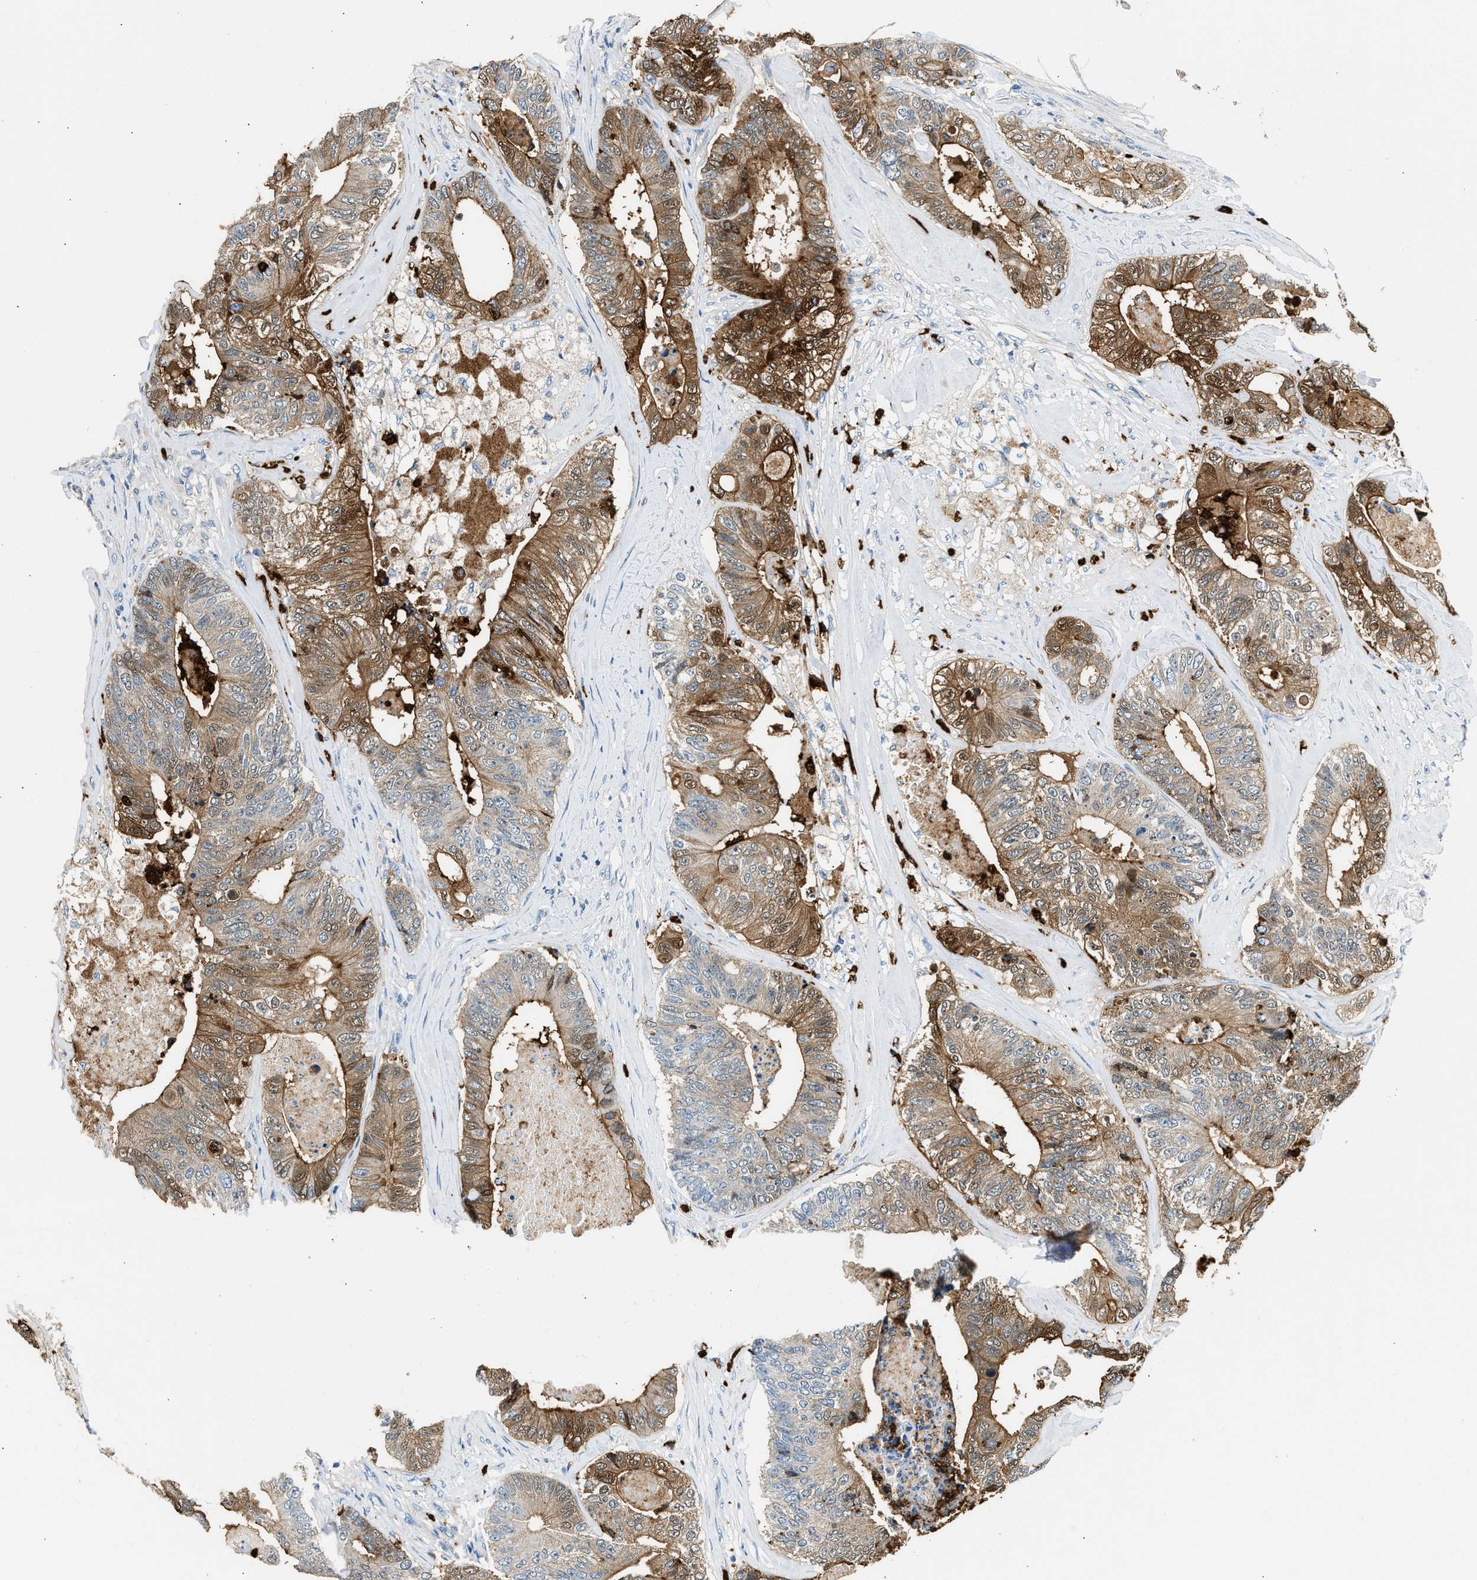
{"staining": {"intensity": "moderate", "quantity": ">75%", "location": "cytoplasmic/membranous,nuclear"}, "tissue": "colorectal cancer", "cell_type": "Tumor cells", "image_type": "cancer", "snomed": [{"axis": "morphology", "description": "Adenocarcinoma, NOS"}, {"axis": "topography", "description": "Colon"}], "caption": "Adenocarcinoma (colorectal) tissue reveals moderate cytoplasmic/membranous and nuclear staining in about >75% of tumor cells (DAB (3,3'-diaminobenzidine) IHC, brown staining for protein, blue staining for nuclei).", "gene": "ANXA3", "patient": {"sex": "female", "age": 67}}